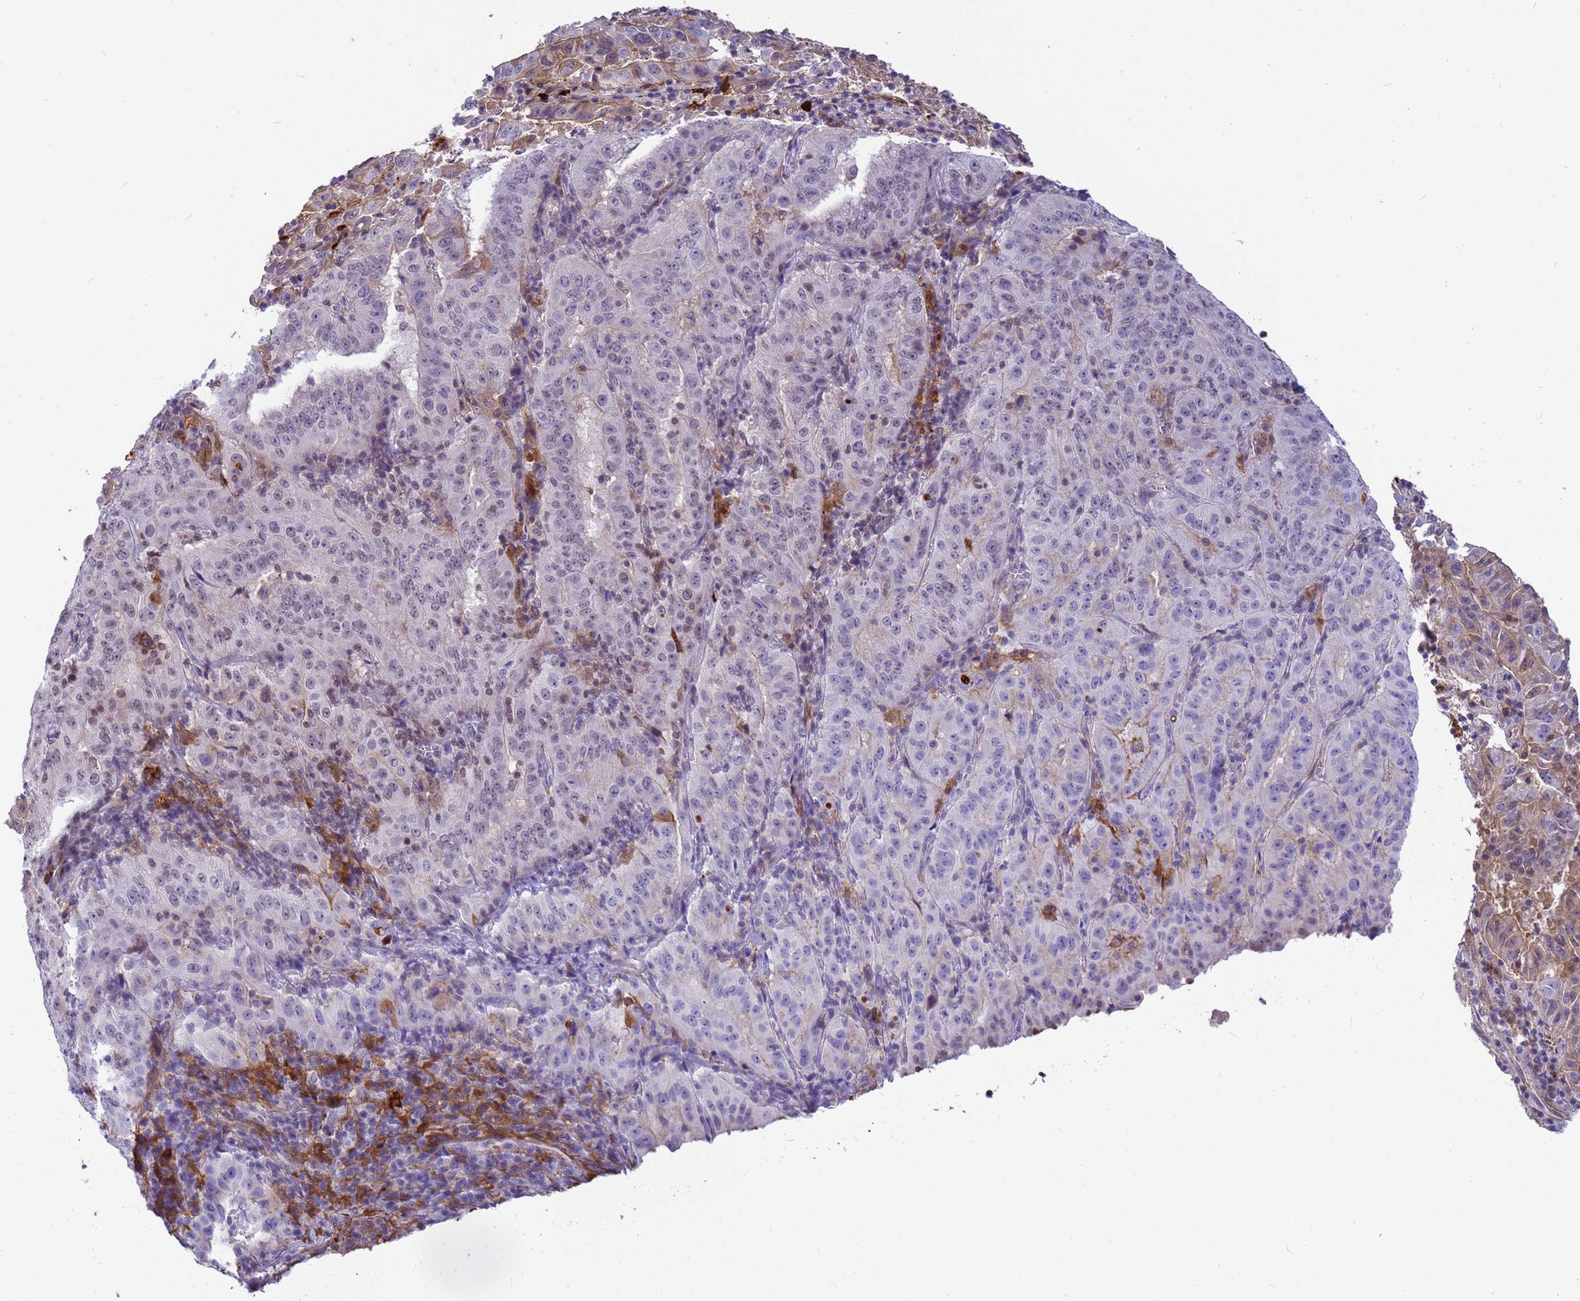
{"staining": {"intensity": "negative", "quantity": "none", "location": "none"}, "tissue": "pancreatic cancer", "cell_type": "Tumor cells", "image_type": "cancer", "snomed": [{"axis": "morphology", "description": "Adenocarcinoma, NOS"}, {"axis": "topography", "description": "Pancreas"}], "caption": "The micrograph reveals no staining of tumor cells in adenocarcinoma (pancreatic).", "gene": "ORM1", "patient": {"sex": "male", "age": 63}}